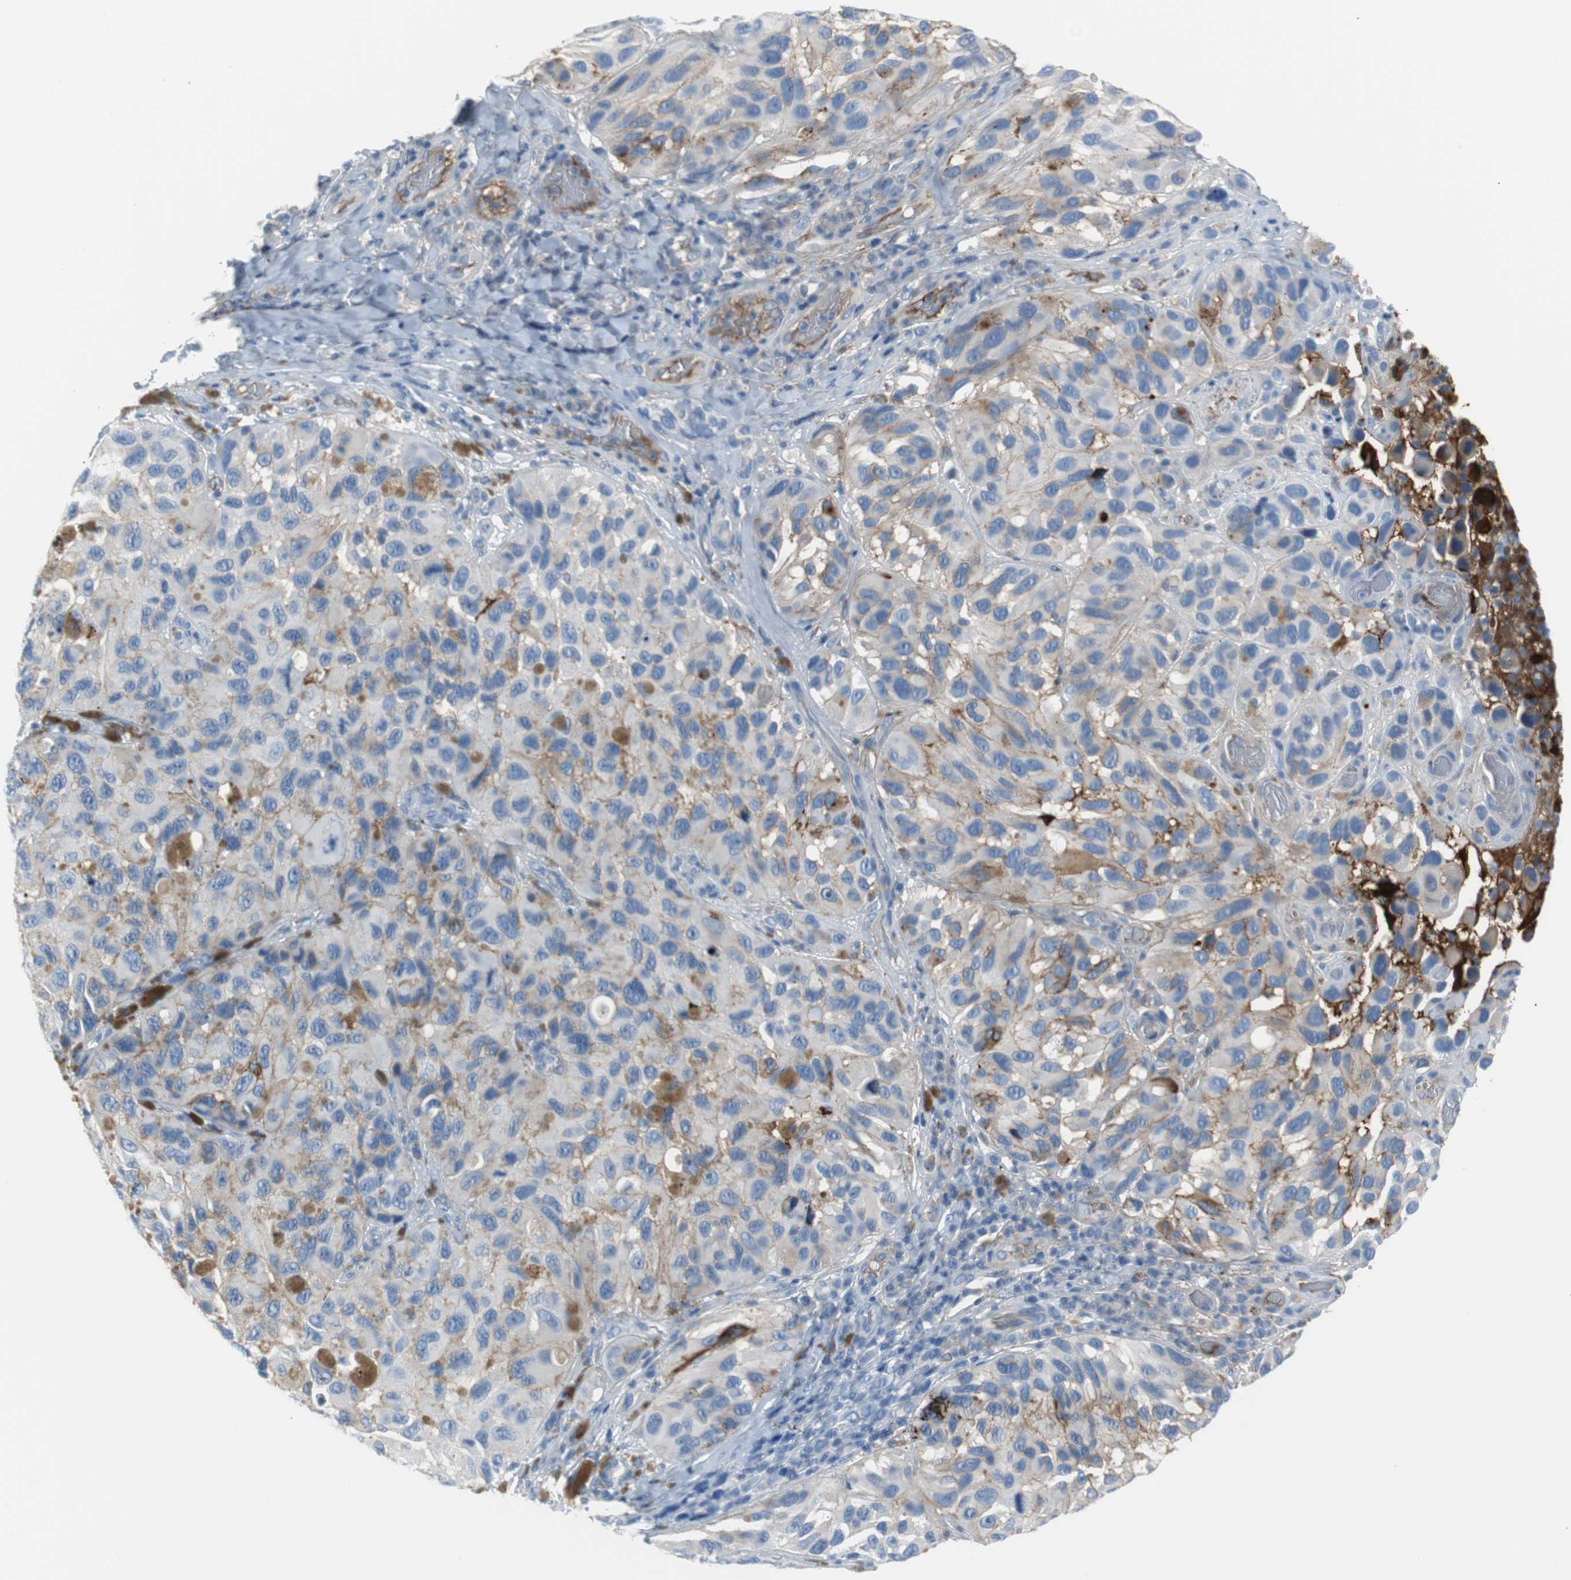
{"staining": {"intensity": "moderate", "quantity": "<25%", "location": "cytoplasmic/membranous"}, "tissue": "melanoma", "cell_type": "Tumor cells", "image_type": "cancer", "snomed": [{"axis": "morphology", "description": "Malignant melanoma, NOS"}, {"axis": "topography", "description": "Skin"}], "caption": "There is low levels of moderate cytoplasmic/membranous staining in tumor cells of malignant melanoma, as demonstrated by immunohistochemical staining (brown color).", "gene": "APCS", "patient": {"sex": "female", "age": 73}}